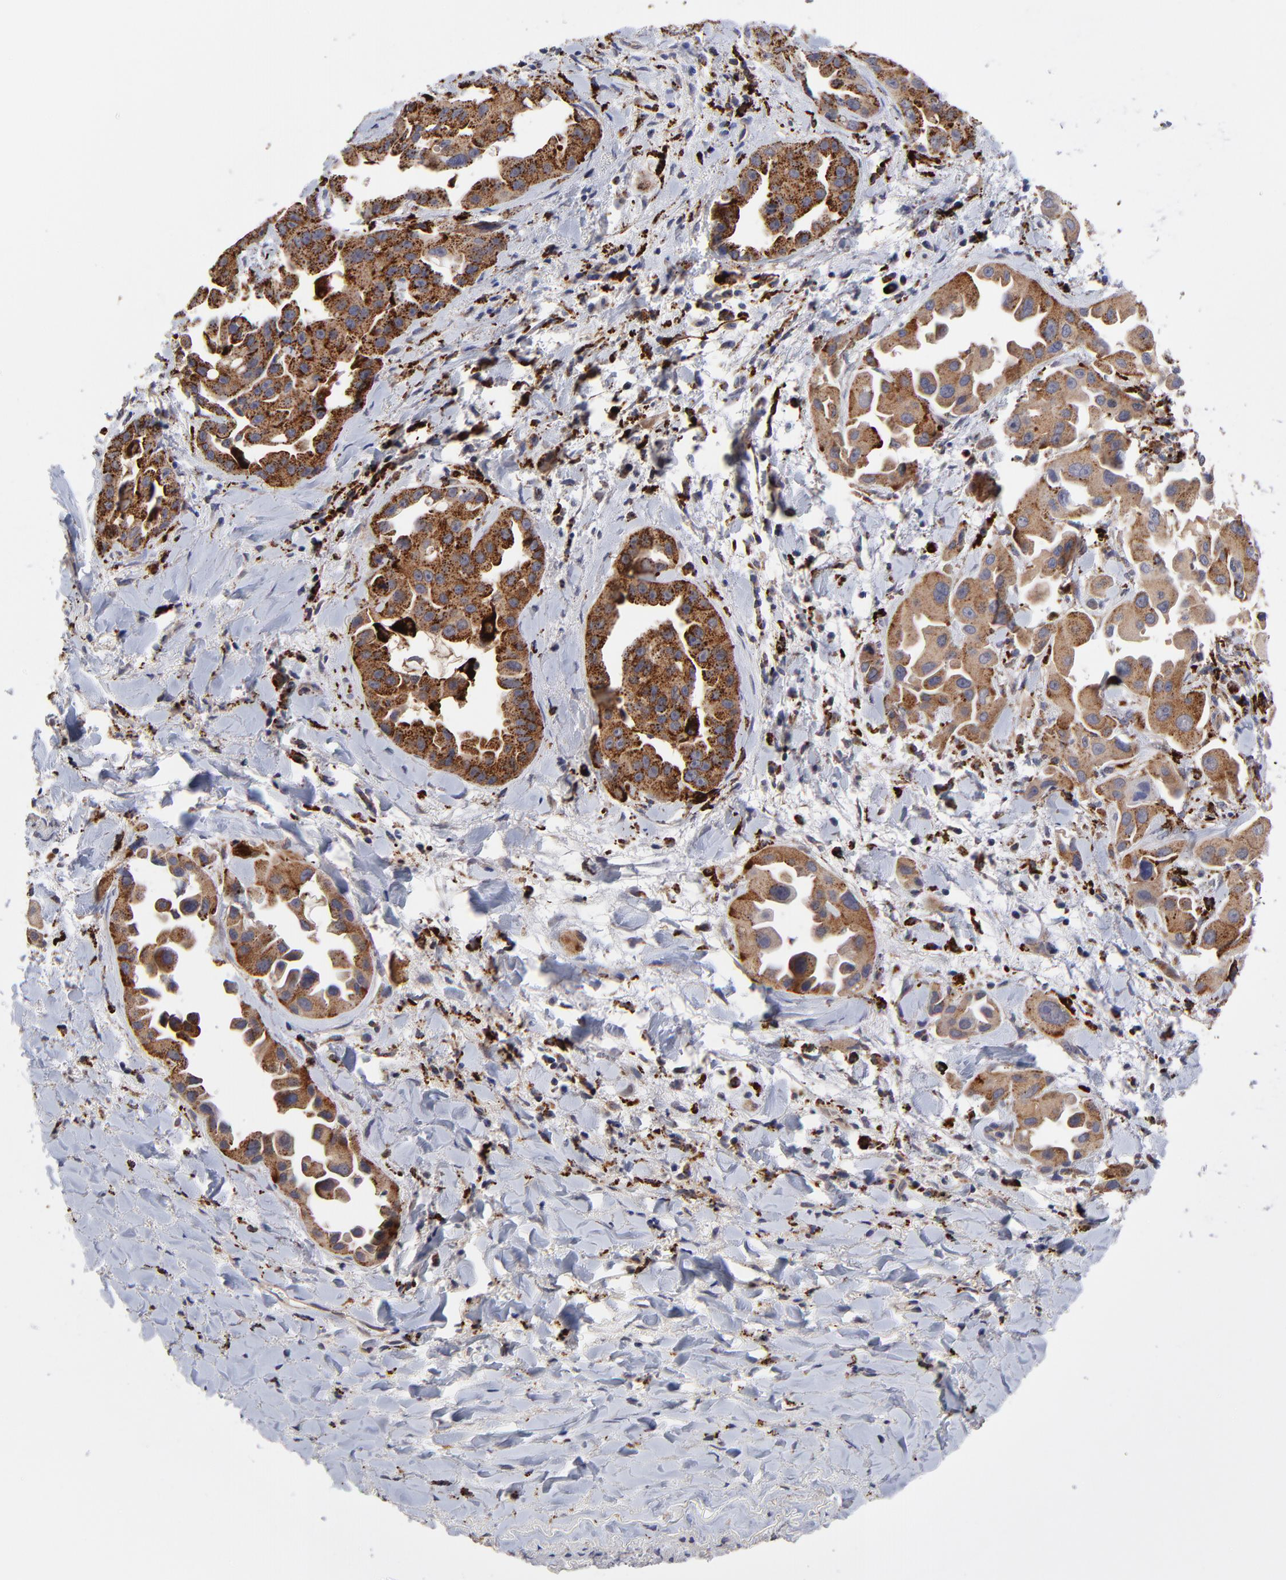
{"staining": {"intensity": "strong", "quantity": ">75%", "location": "cytoplasmic/membranous"}, "tissue": "lung cancer", "cell_type": "Tumor cells", "image_type": "cancer", "snomed": [{"axis": "morphology", "description": "Normal tissue, NOS"}, {"axis": "morphology", "description": "Adenocarcinoma, NOS"}, {"axis": "topography", "description": "Bronchus"}], "caption": "Protein staining of adenocarcinoma (lung) tissue displays strong cytoplasmic/membranous expression in about >75% of tumor cells. (DAB (3,3'-diaminobenzidine) = brown stain, brightfield microscopy at high magnification).", "gene": "PDE4B", "patient": {"sex": "male", "age": 68}}